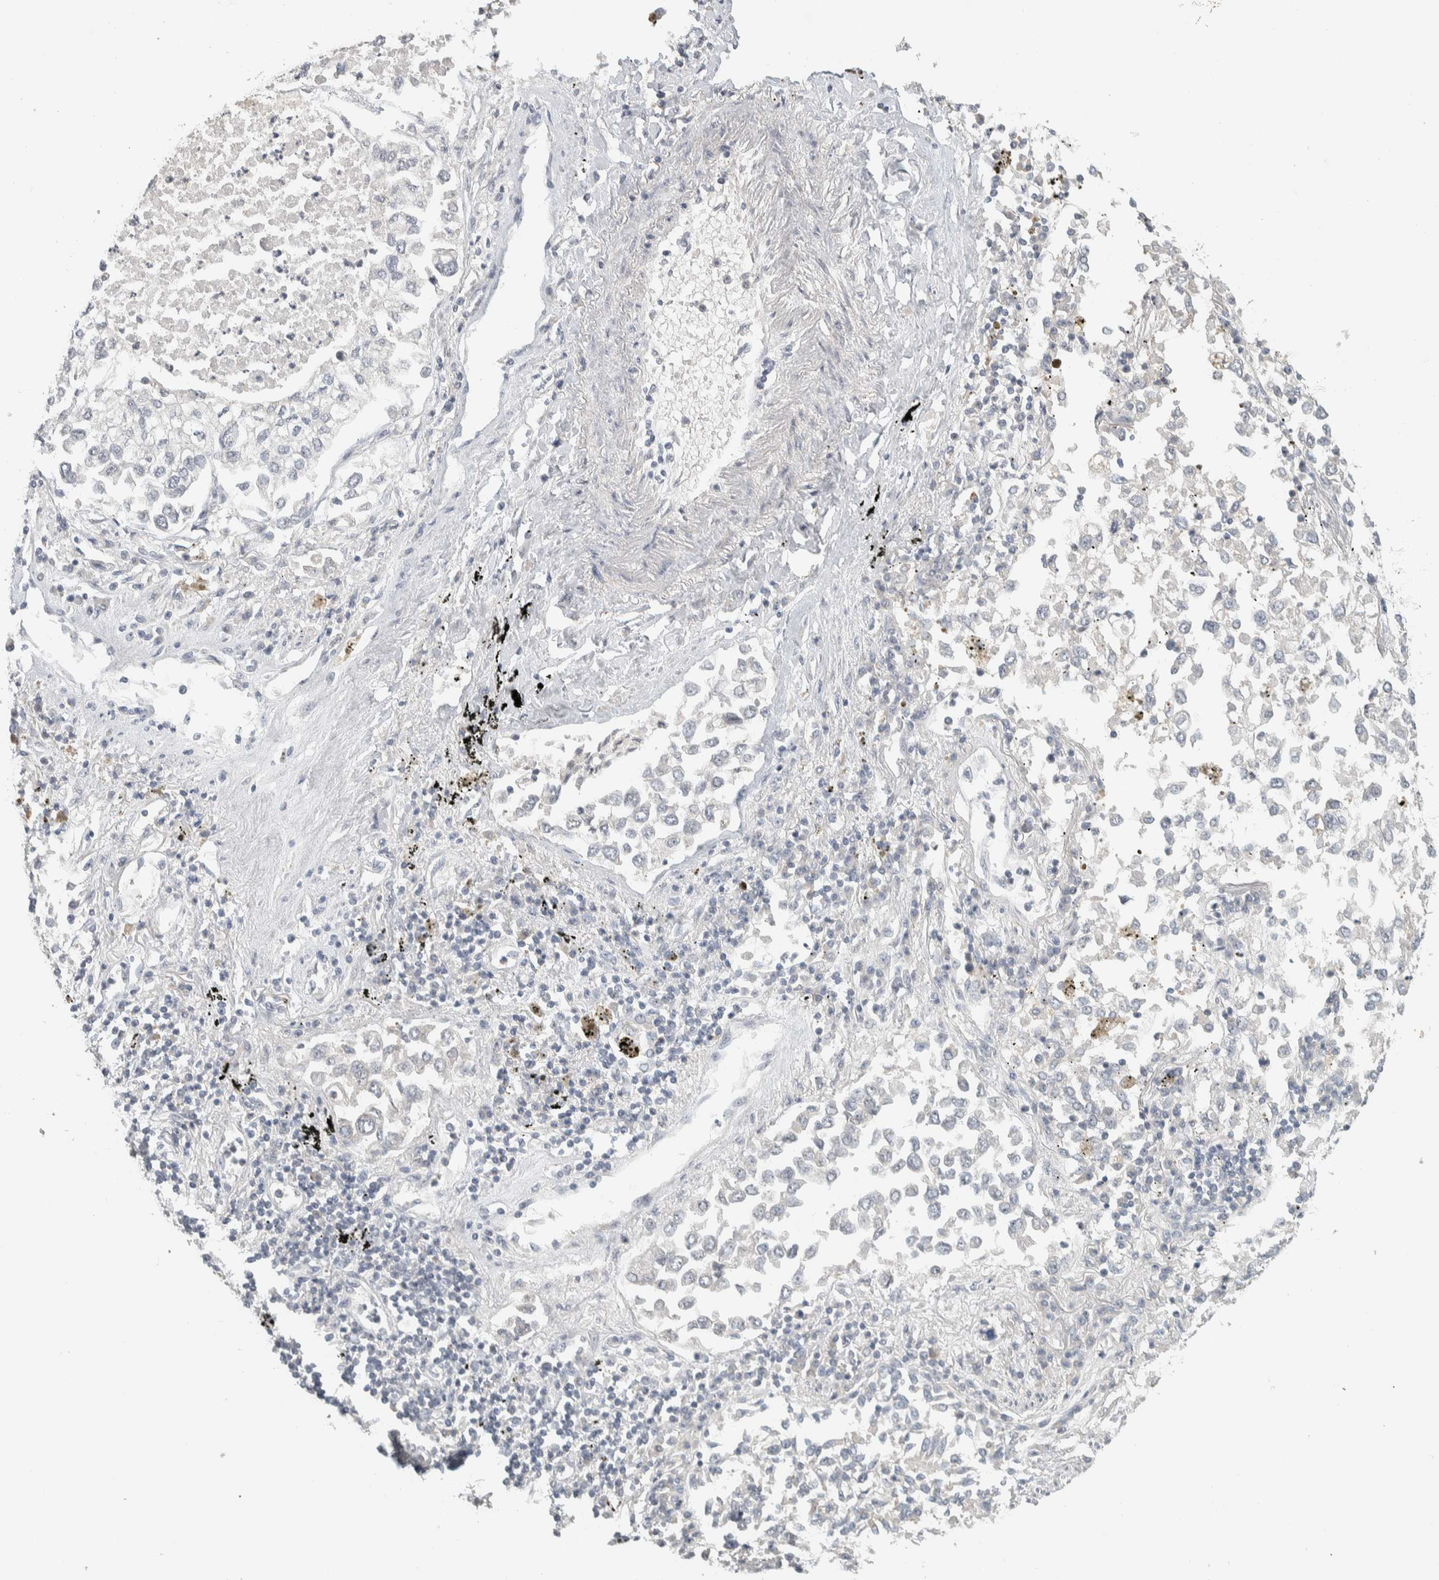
{"staining": {"intensity": "negative", "quantity": "none", "location": "none"}, "tissue": "lung cancer", "cell_type": "Tumor cells", "image_type": "cancer", "snomed": [{"axis": "morphology", "description": "Inflammation, NOS"}, {"axis": "morphology", "description": "Adenocarcinoma, NOS"}, {"axis": "topography", "description": "Lung"}], "caption": "High power microscopy micrograph of an immunohistochemistry micrograph of lung cancer, revealing no significant staining in tumor cells.", "gene": "AFP", "patient": {"sex": "male", "age": 63}}